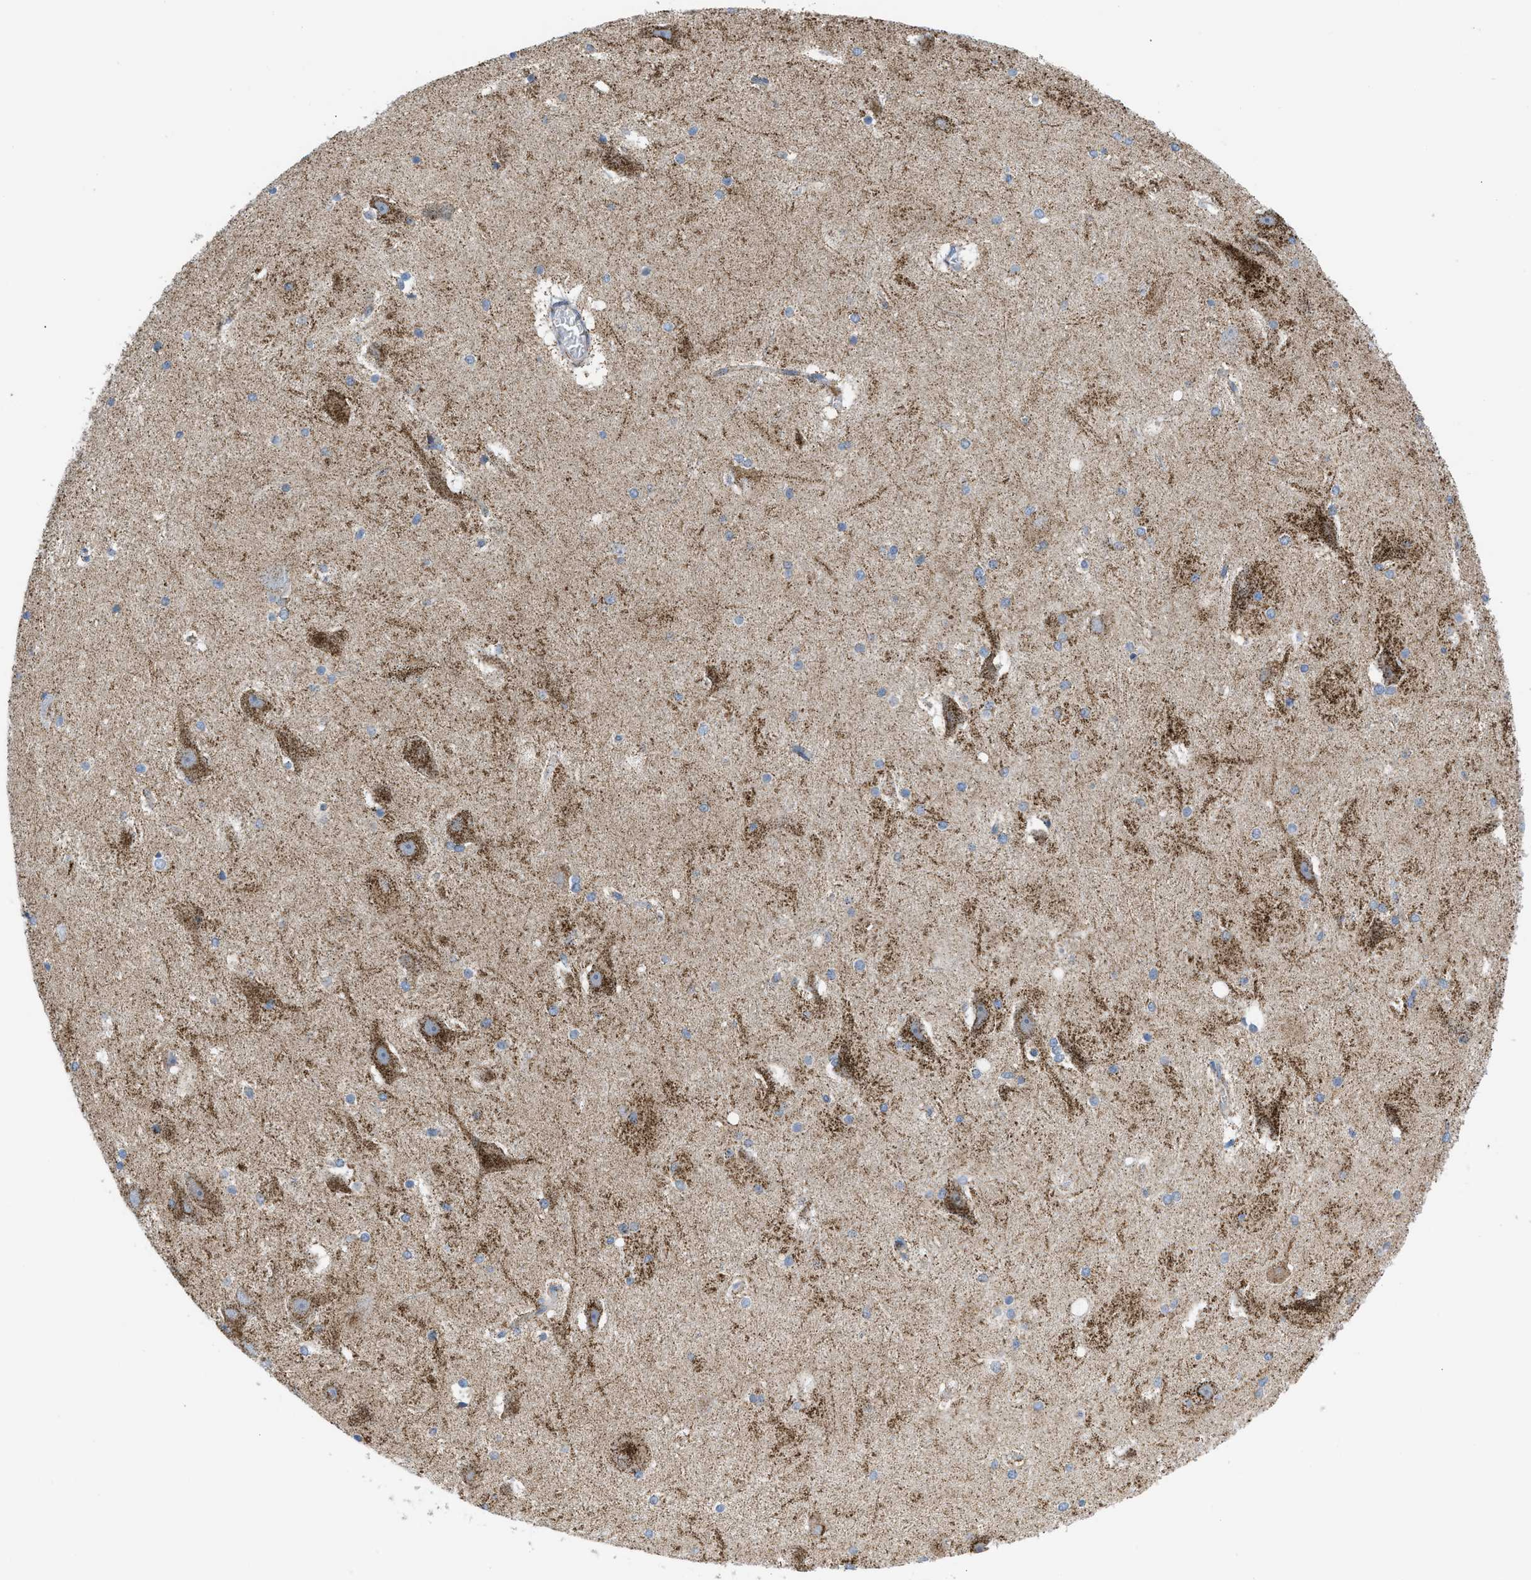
{"staining": {"intensity": "moderate", "quantity": "<25%", "location": "cytoplasmic/membranous"}, "tissue": "hippocampus", "cell_type": "Glial cells", "image_type": "normal", "snomed": [{"axis": "morphology", "description": "Normal tissue, NOS"}, {"axis": "topography", "description": "Hippocampus"}], "caption": "Brown immunohistochemical staining in benign human hippocampus exhibits moderate cytoplasmic/membranous positivity in approximately <25% of glial cells.", "gene": "RBBP9", "patient": {"sex": "female", "age": 19}}